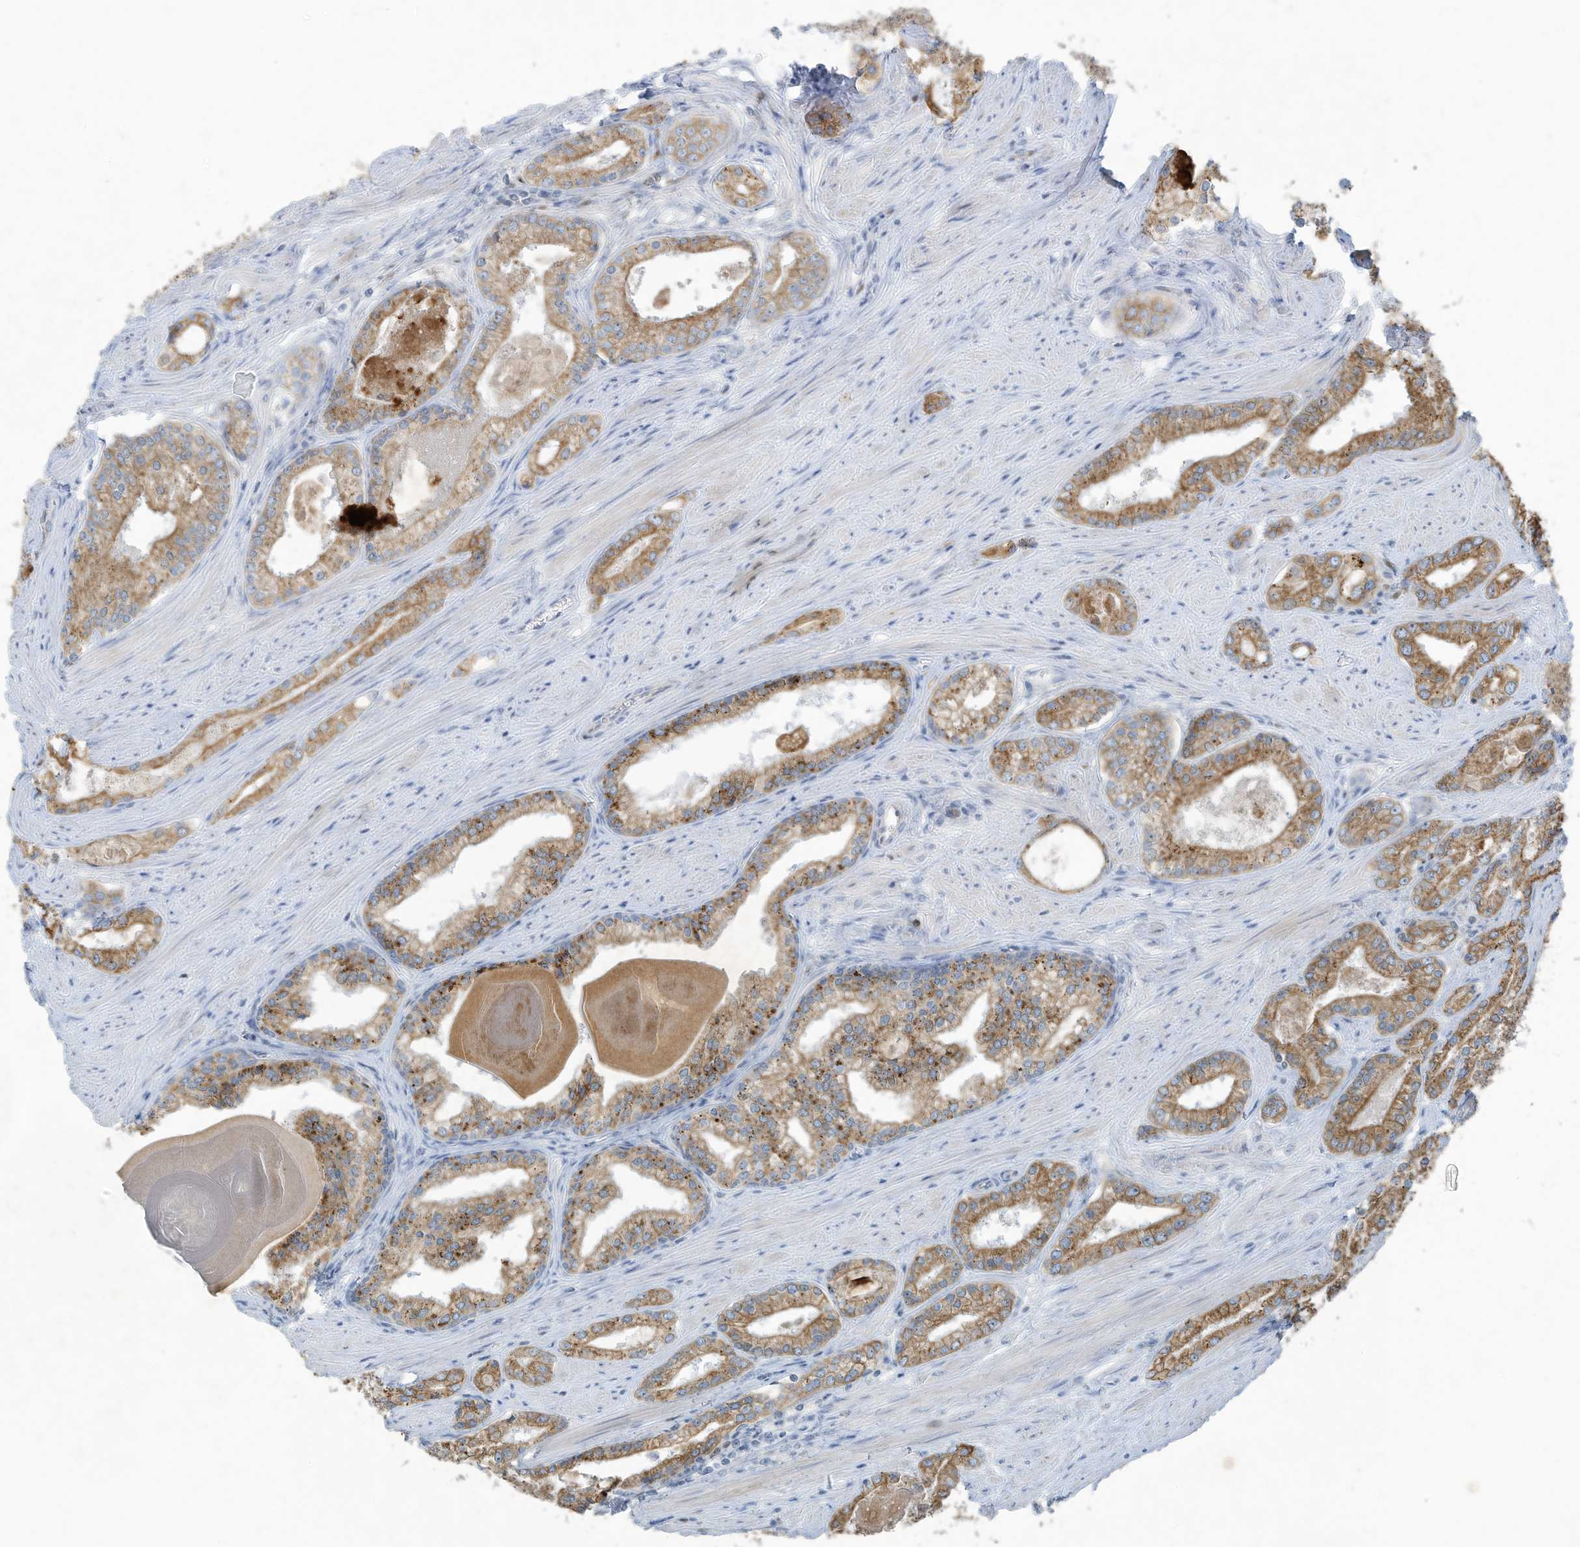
{"staining": {"intensity": "moderate", "quantity": ">75%", "location": "cytoplasmic/membranous"}, "tissue": "prostate cancer", "cell_type": "Tumor cells", "image_type": "cancer", "snomed": [{"axis": "morphology", "description": "Adenocarcinoma, Low grade"}, {"axis": "topography", "description": "Prostate"}], "caption": "Tumor cells exhibit medium levels of moderate cytoplasmic/membranous staining in about >75% of cells in prostate adenocarcinoma (low-grade).", "gene": "TUBE1", "patient": {"sex": "male", "age": 54}}